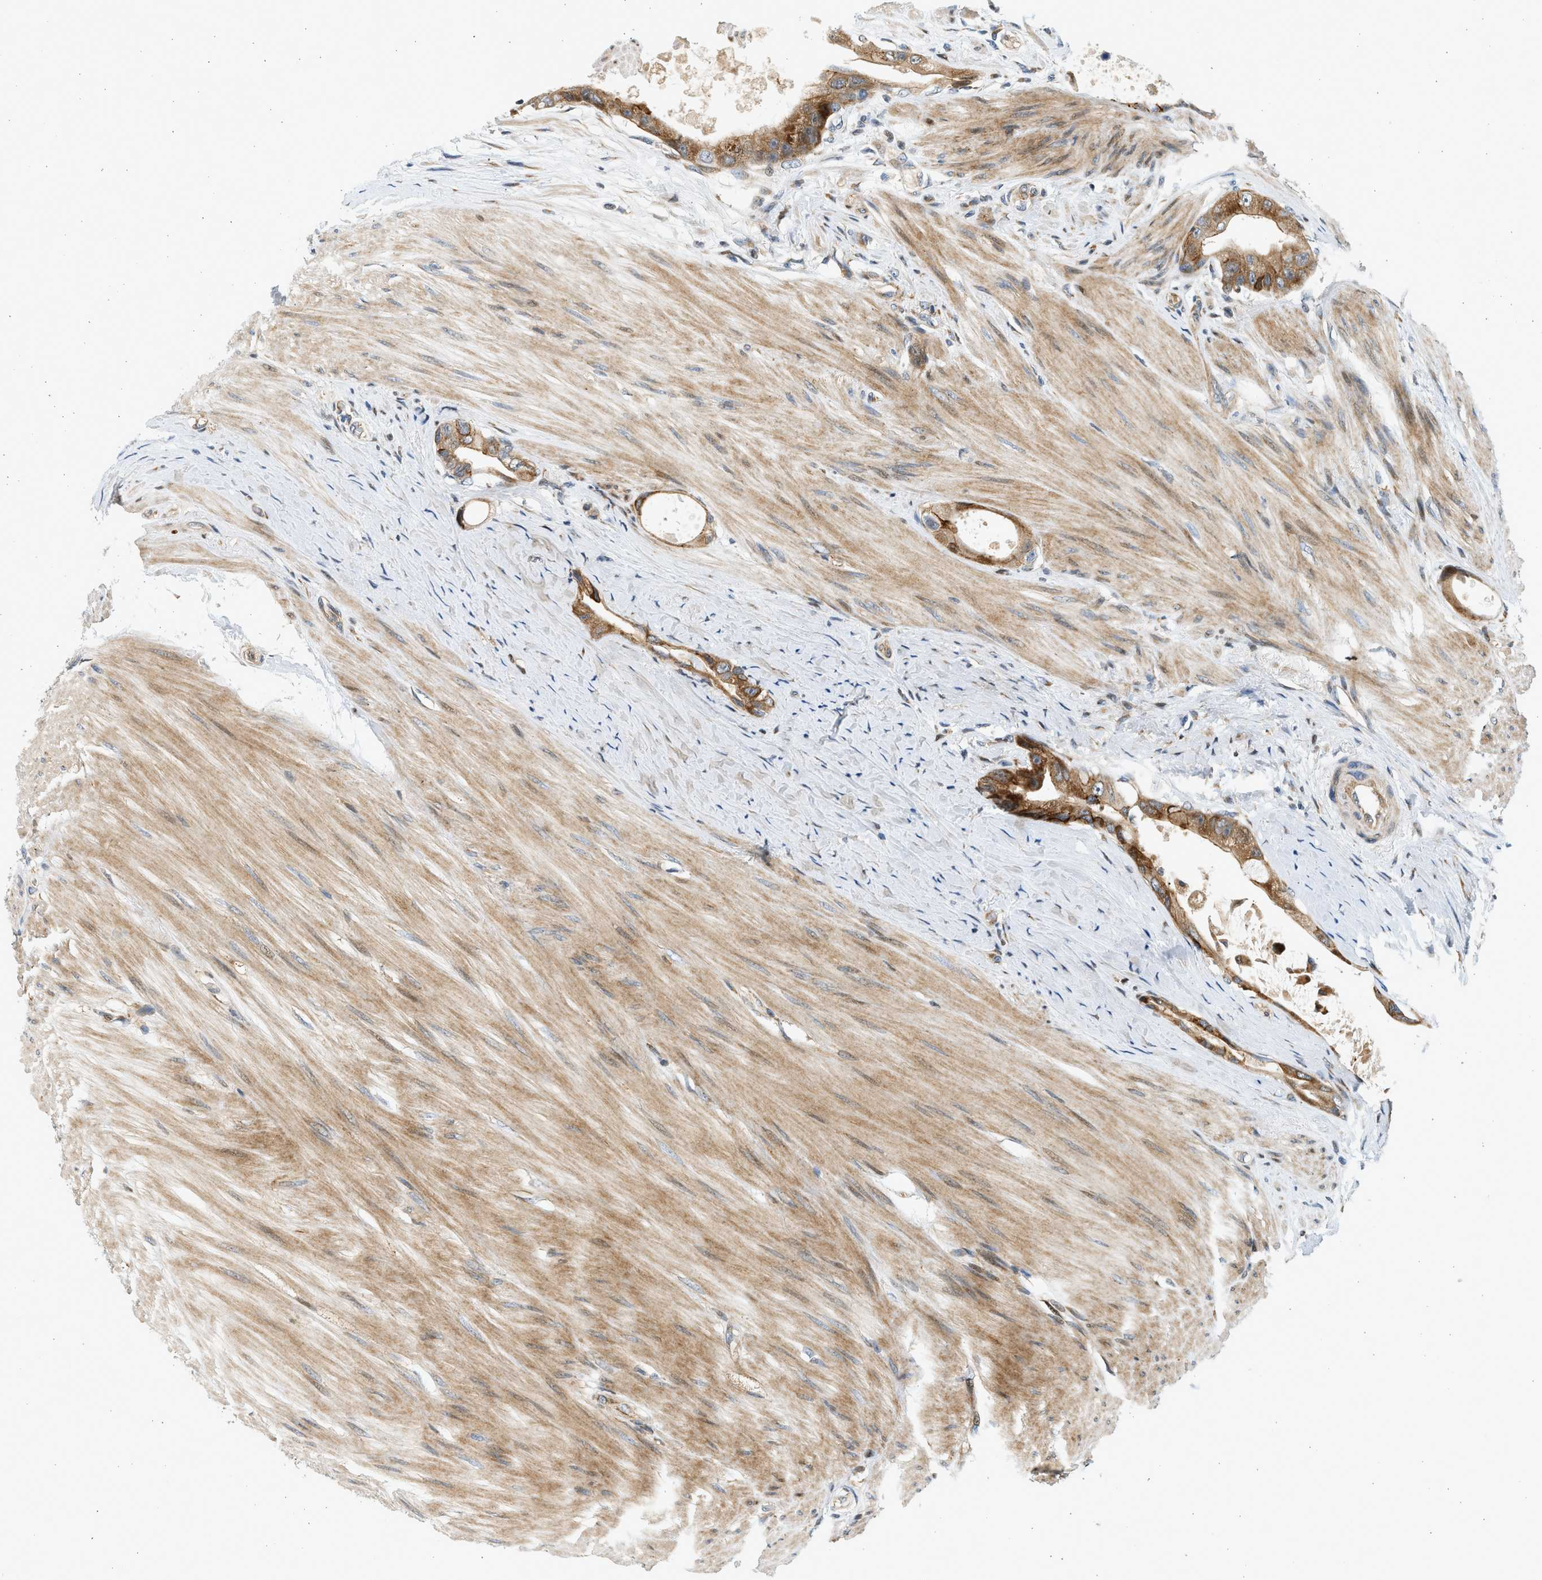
{"staining": {"intensity": "moderate", "quantity": ">75%", "location": "cytoplasmic/membranous"}, "tissue": "colorectal cancer", "cell_type": "Tumor cells", "image_type": "cancer", "snomed": [{"axis": "morphology", "description": "Adenocarcinoma, NOS"}, {"axis": "topography", "description": "Rectum"}], "caption": "Human adenocarcinoma (colorectal) stained for a protein (brown) reveals moderate cytoplasmic/membranous positive positivity in about >75% of tumor cells.", "gene": "NRSN2", "patient": {"sex": "male", "age": 51}}